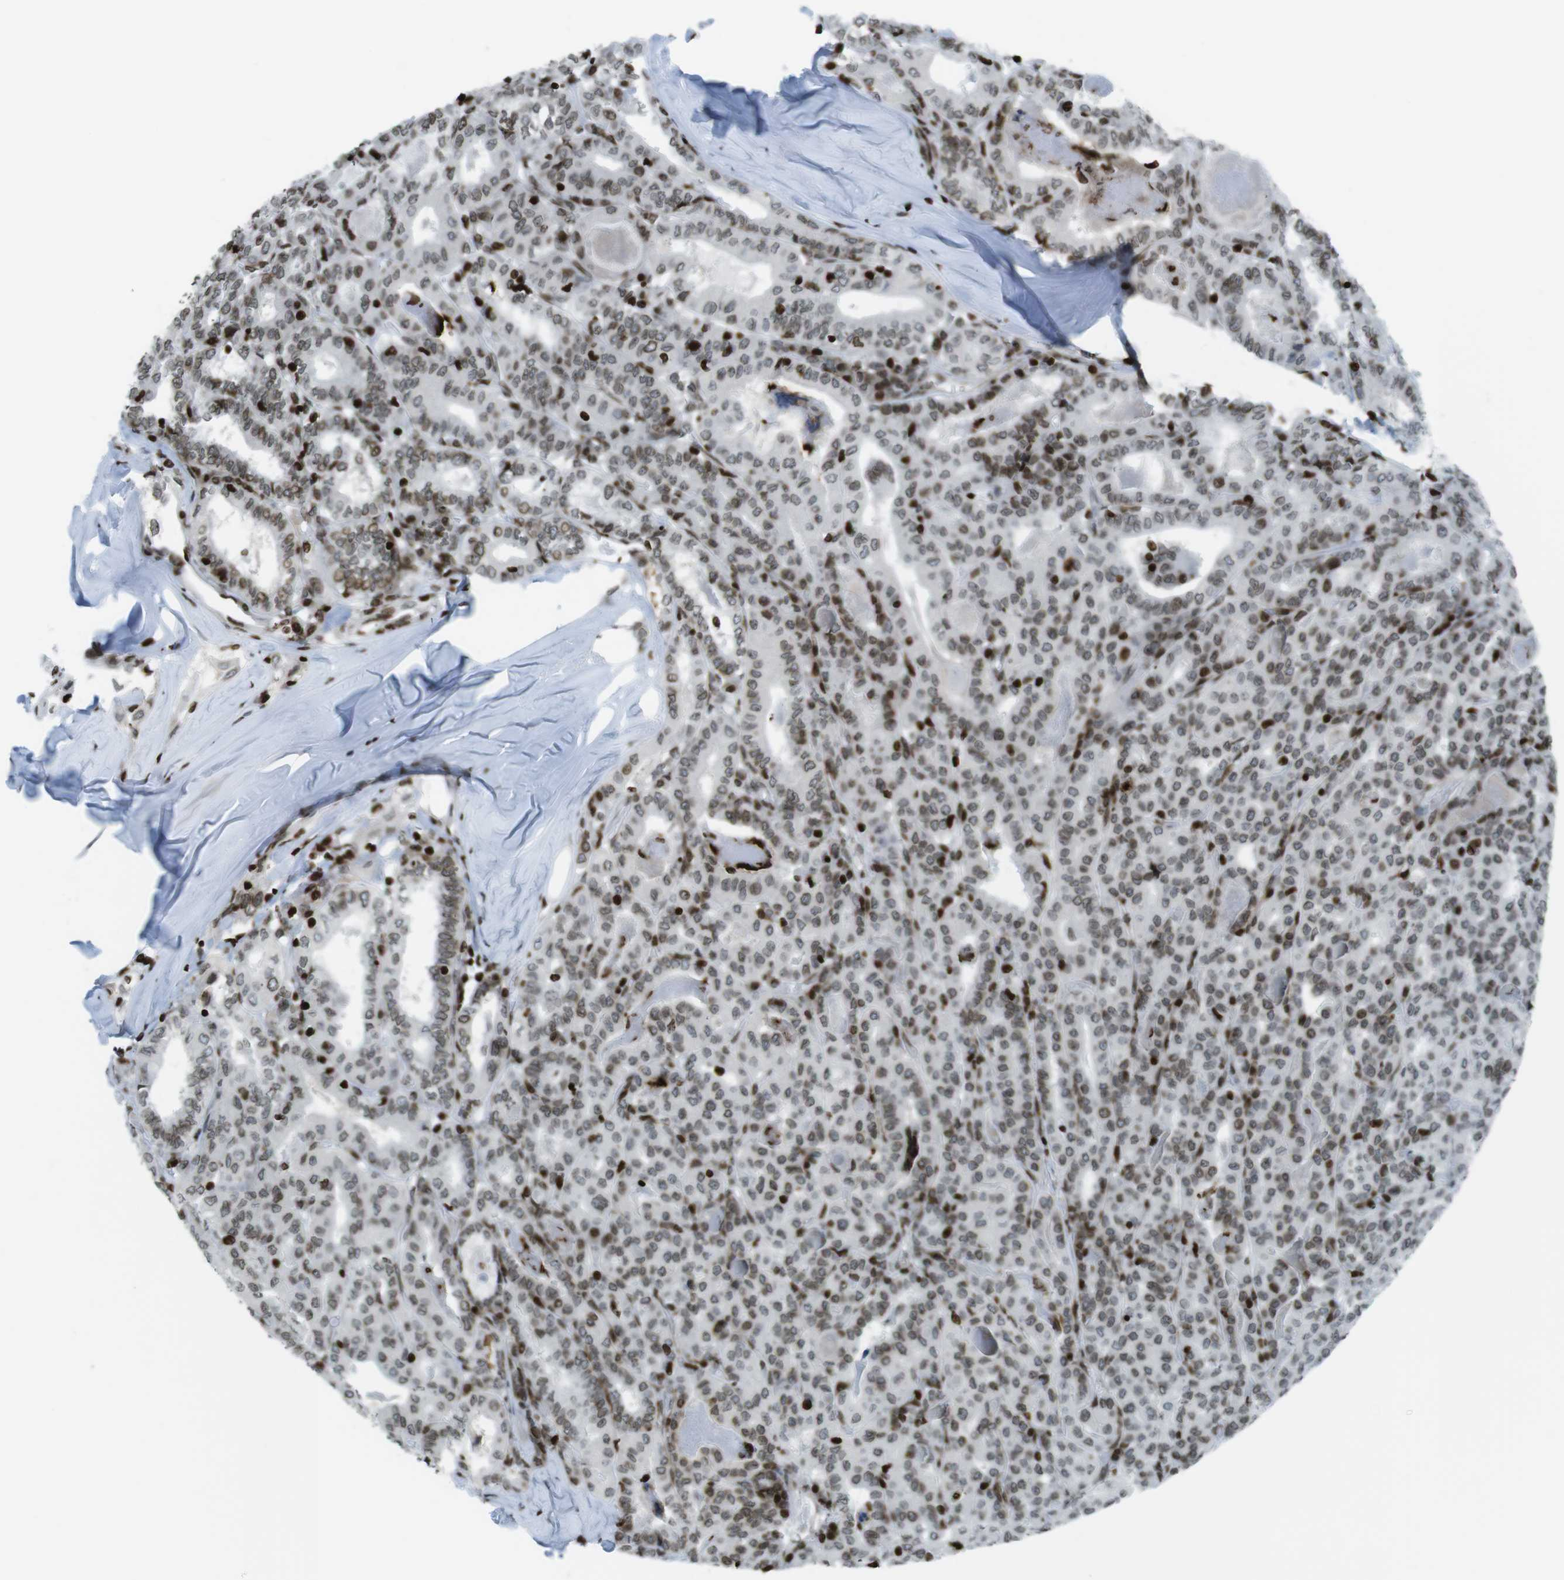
{"staining": {"intensity": "moderate", "quantity": ">75%", "location": "nuclear"}, "tissue": "thyroid cancer", "cell_type": "Tumor cells", "image_type": "cancer", "snomed": [{"axis": "morphology", "description": "Papillary adenocarcinoma, NOS"}, {"axis": "topography", "description": "Thyroid gland"}], "caption": "There is medium levels of moderate nuclear expression in tumor cells of thyroid cancer, as demonstrated by immunohistochemical staining (brown color).", "gene": "H2AC8", "patient": {"sex": "female", "age": 42}}